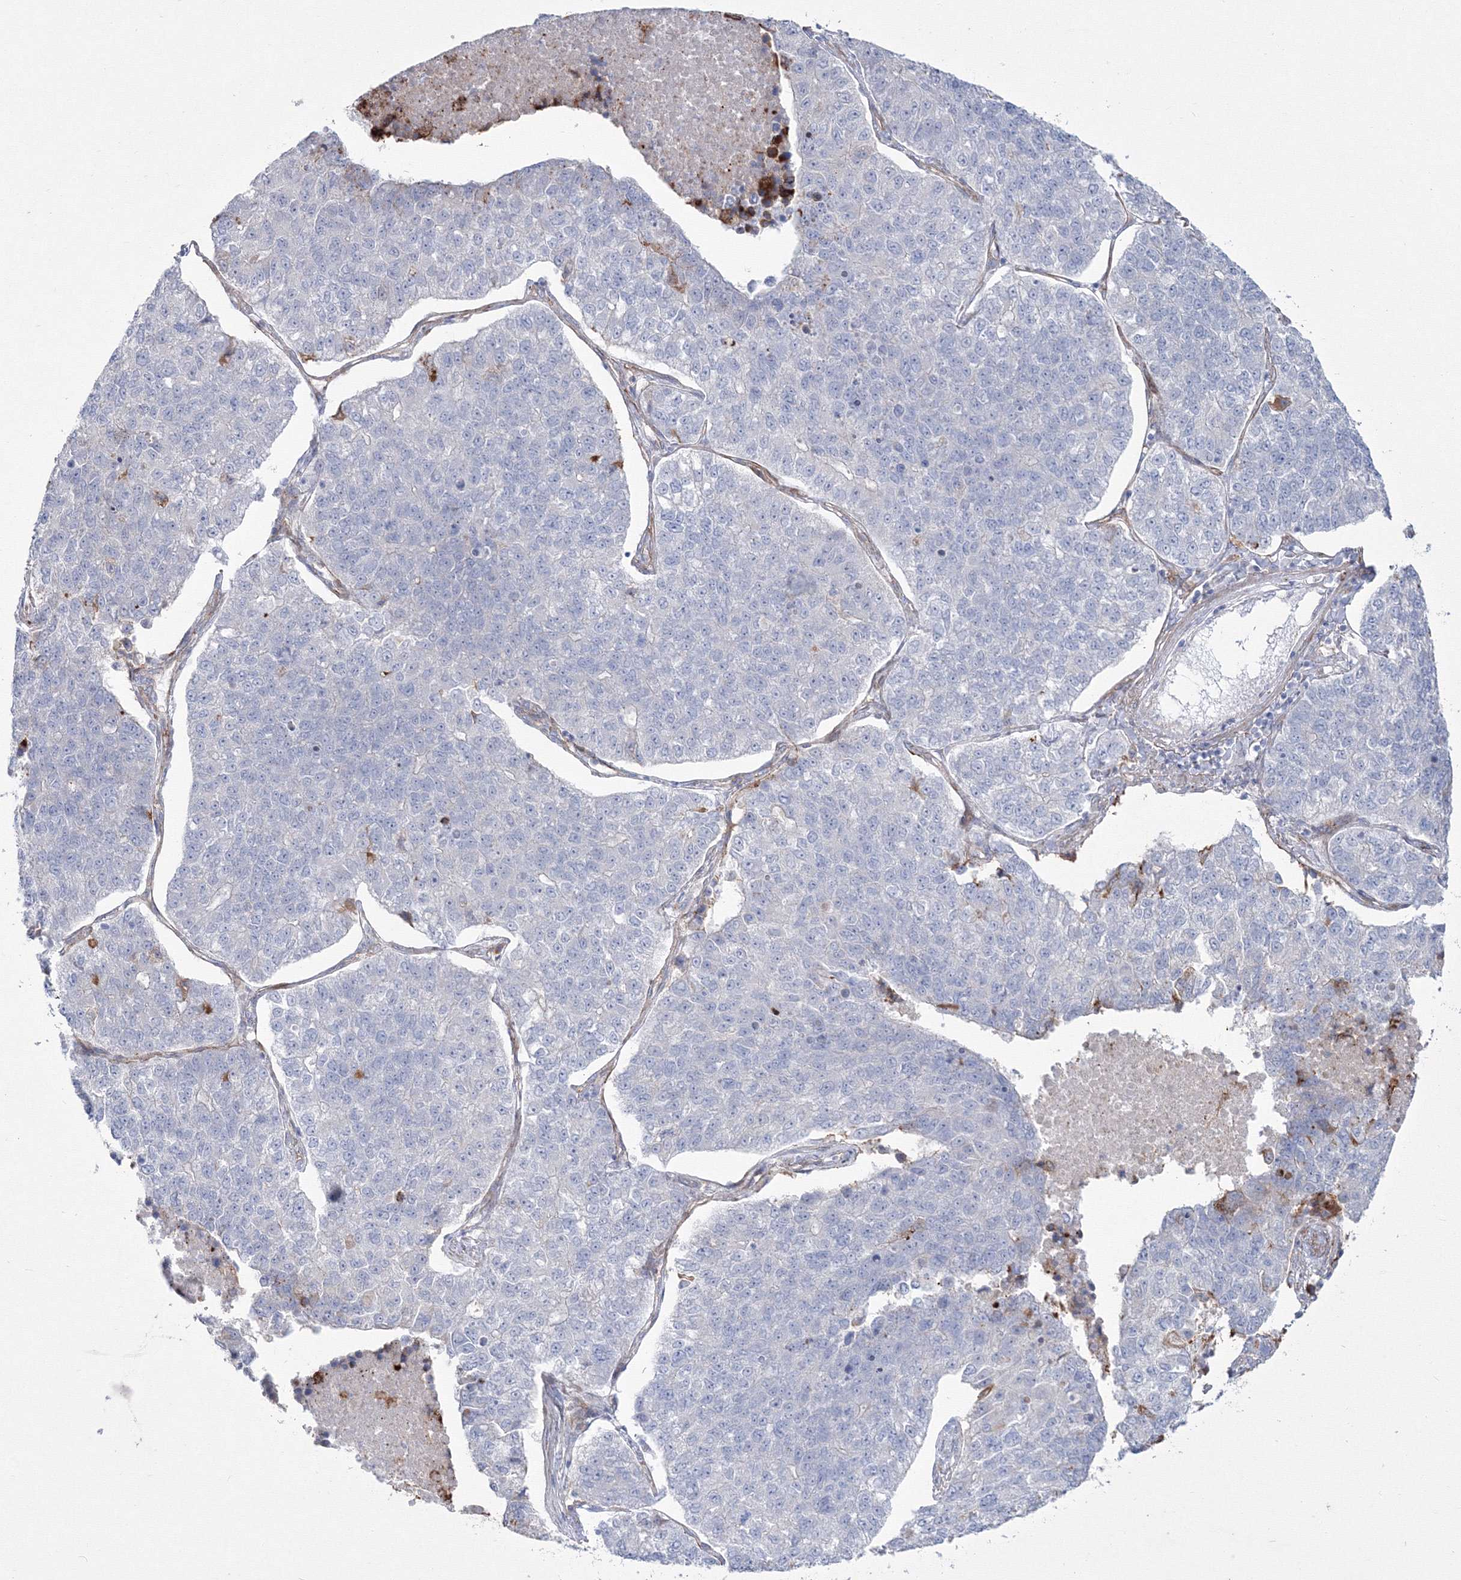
{"staining": {"intensity": "negative", "quantity": "none", "location": "none"}, "tissue": "lung cancer", "cell_type": "Tumor cells", "image_type": "cancer", "snomed": [{"axis": "morphology", "description": "Adenocarcinoma, NOS"}, {"axis": "topography", "description": "Lung"}], "caption": "An immunohistochemistry (IHC) photomicrograph of lung adenocarcinoma is shown. There is no staining in tumor cells of lung adenocarcinoma.", "gene": "HYAL2", "patient": {"sex": "male", "age": 49}}